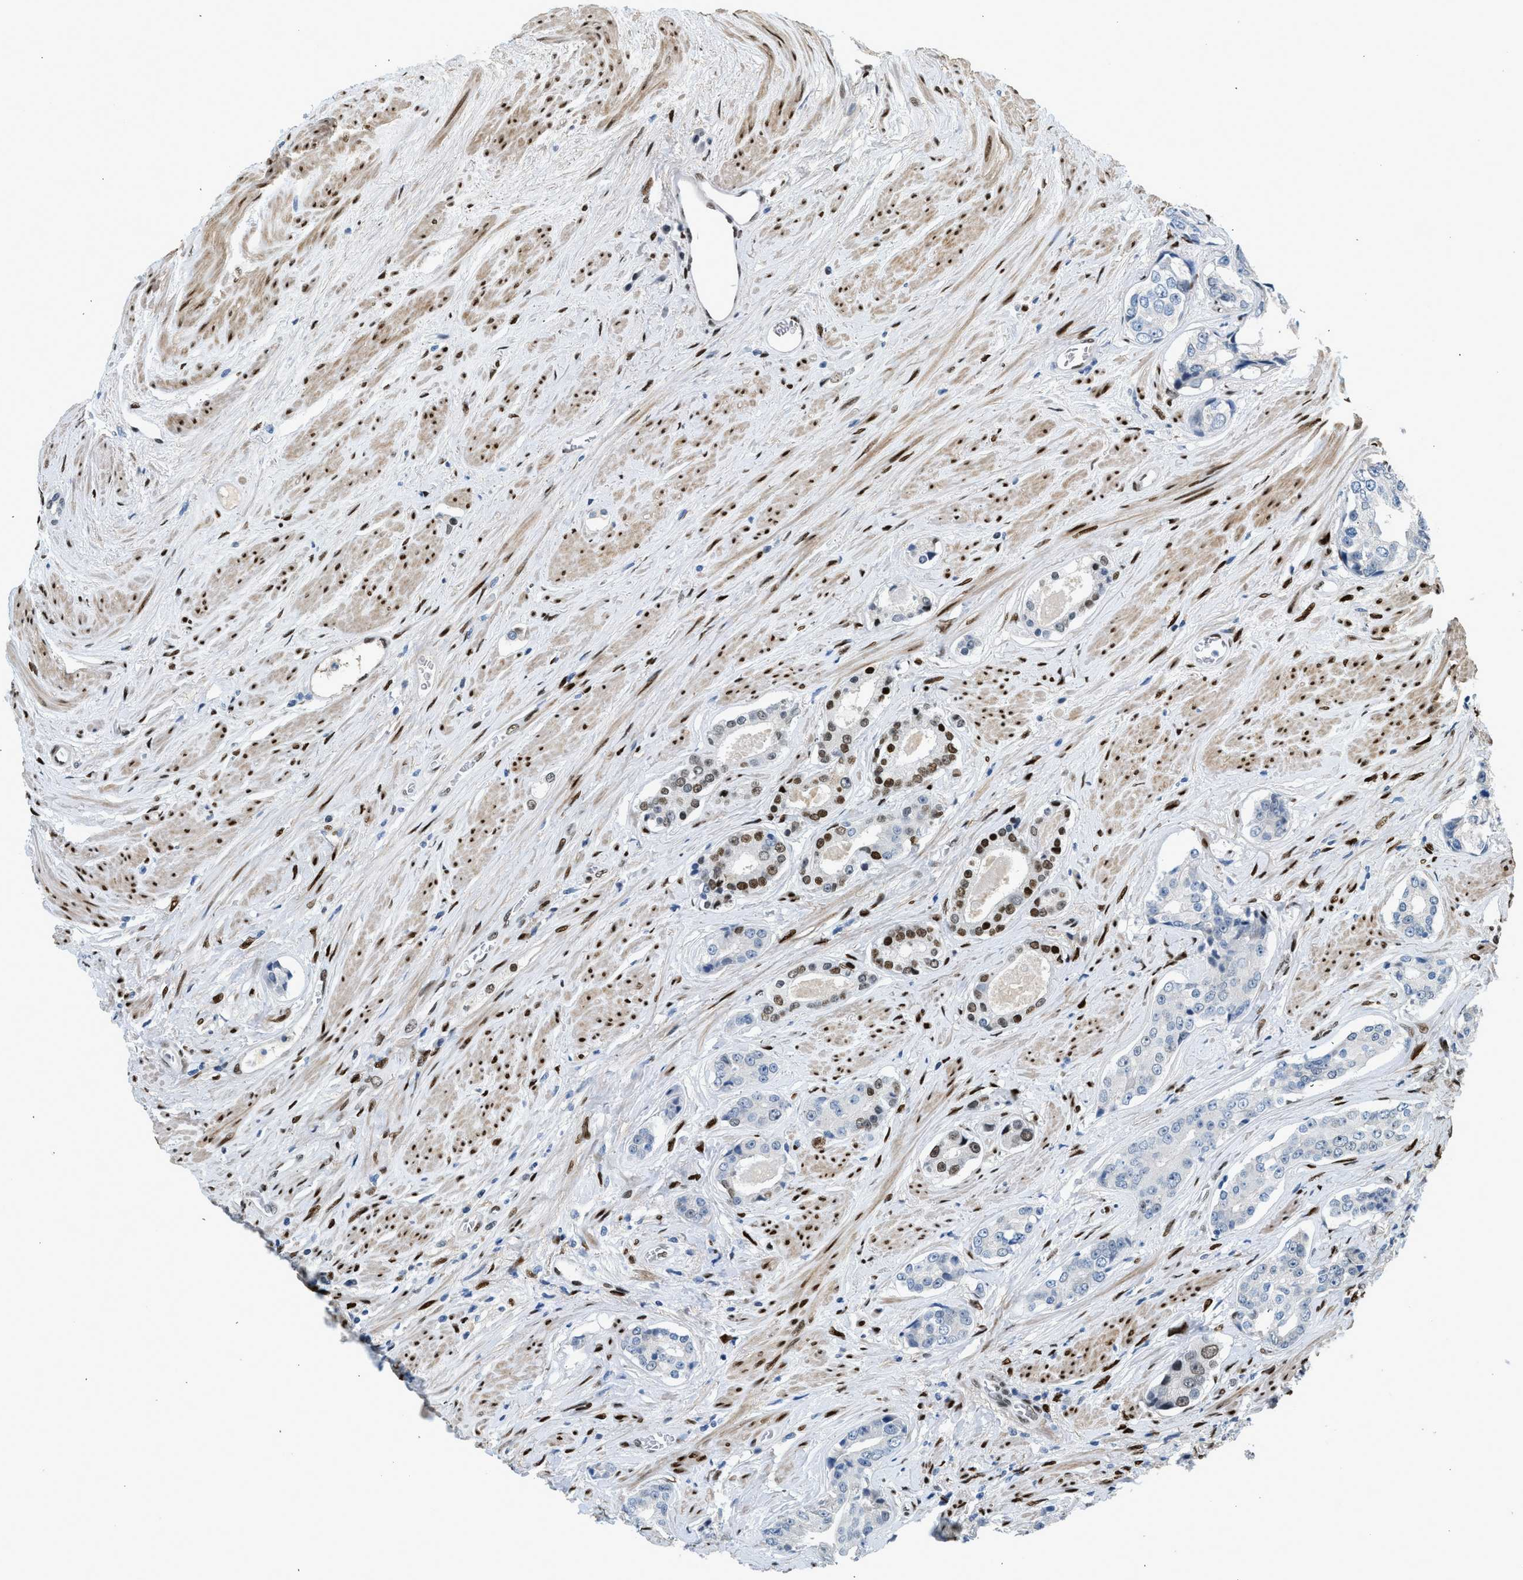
{"staining": {"intensity": "moderate", "quantity": "<25%", "location": "nuclear"}, "tissue": "prostate cancer", "cell_type": "Tumor cells", "image_type": "cancer", "snomed": [{"axis": "morphology", "description": "Adenocarcinoma, High grade"}, {"axis": "topography", "description": "Prostate"}], "caption": "This image exhibits prostate cancer stained with IHC to label a protein in brown. The nuclear of tumor cells show moderate positivity for the protein. Nuclei are counter-stained blue.", "gene": "ZBTB20", "patient": {"sex": "male", "age": 71}}